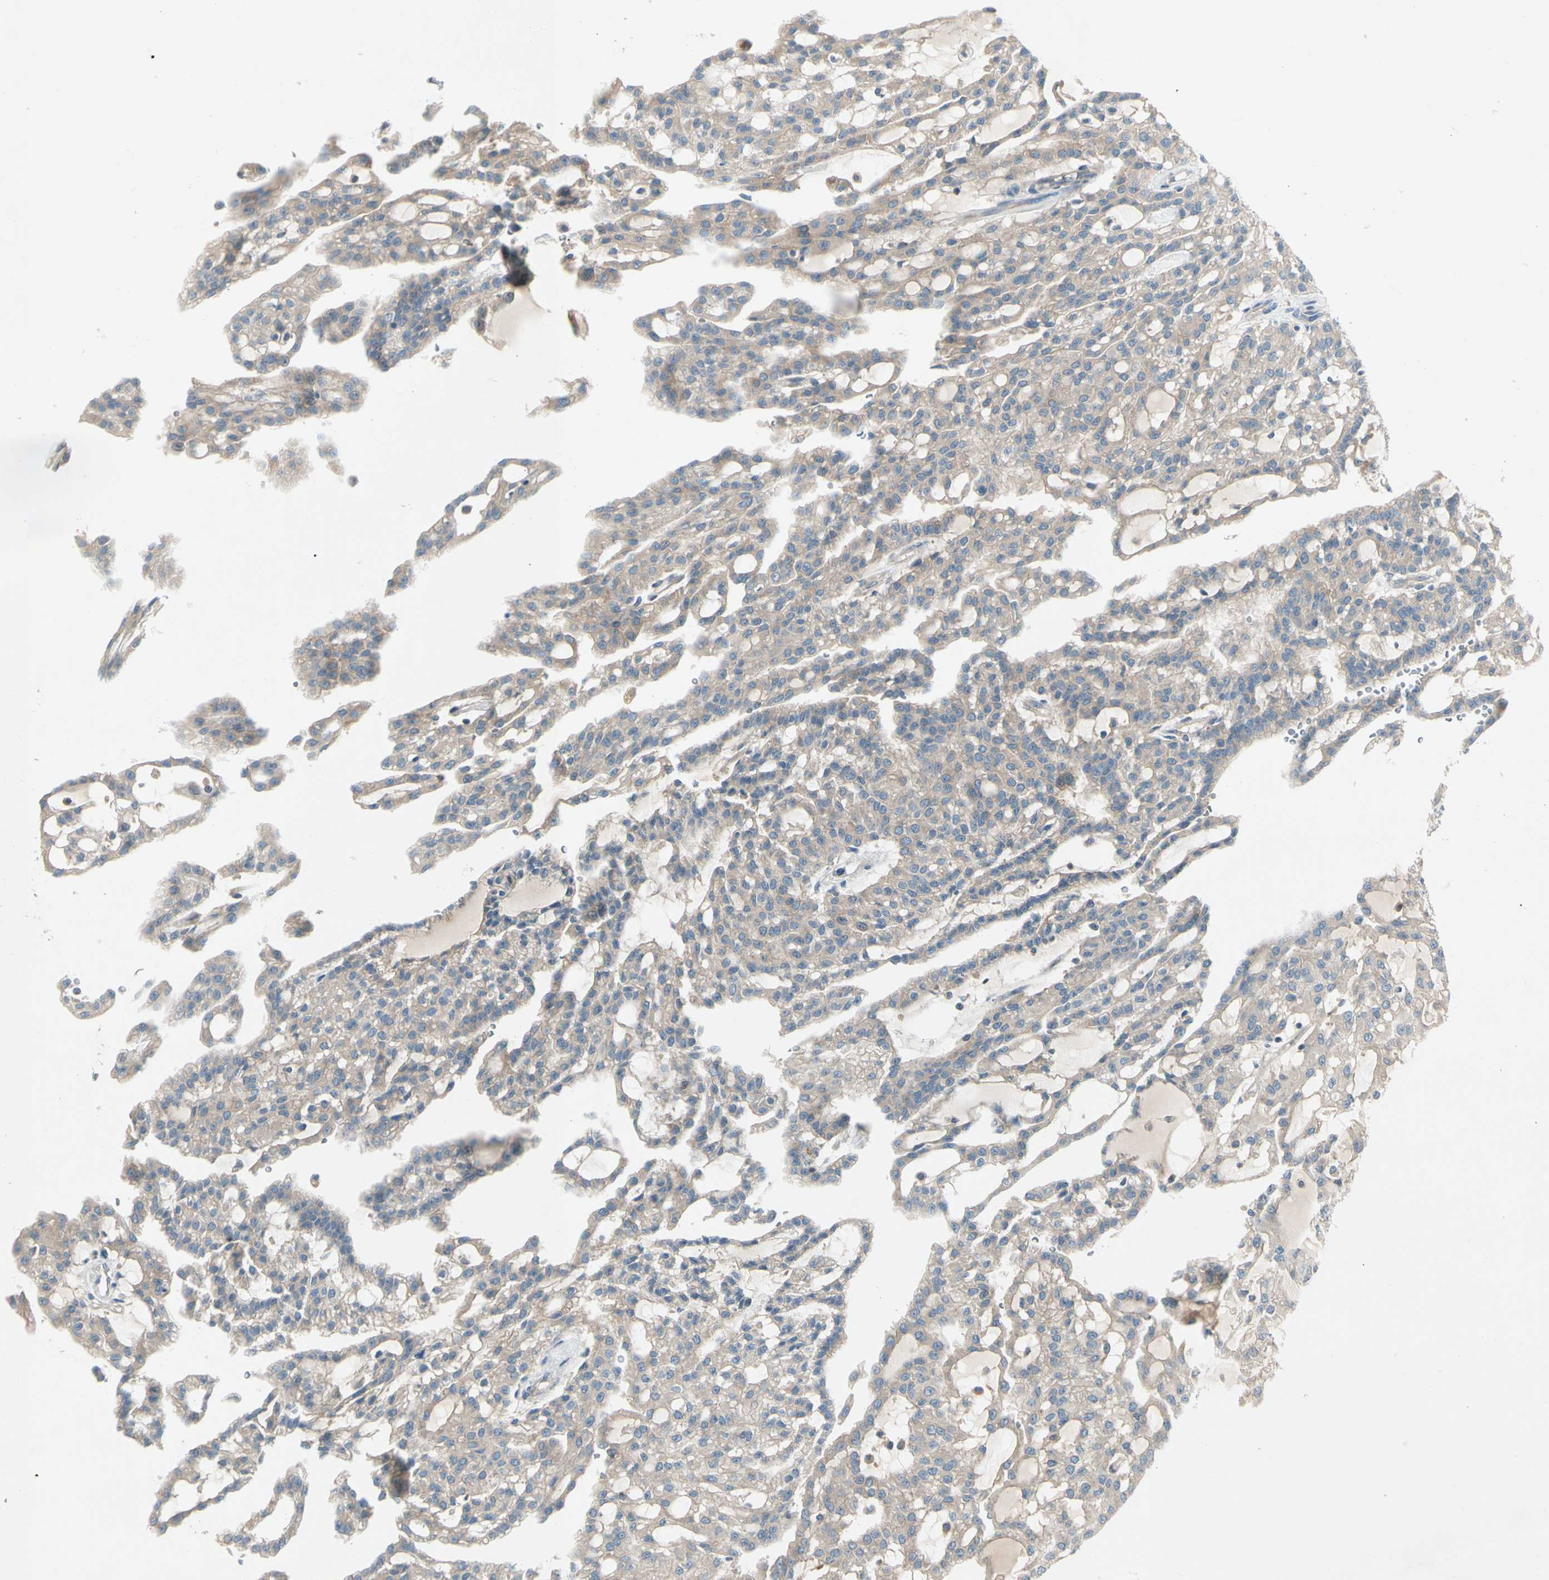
{"staining": {"intensity": "weak", "quantity": "<25%", "location": "cytoplasmic/membranous"}, "tissue": "renal cancer", "cell_type": "Tumor cells", "image_type": "cancer", "snomed": [{"axis": "morphology", "description": "Adenocarcinoma, NOS"}, {"axis": "topography", "description": "Kidney"}], "caption": "High magnification brightfield microscopy of renal cancer (adenocarcinoma) stained with DAB (3,3'-diaminobenzidine) (brown) and counterstained with hematoxylin (blue): tumor cells show no significant staining.", "gene": "IL1R1", "patient": {"sex": "male", "age": 63}}